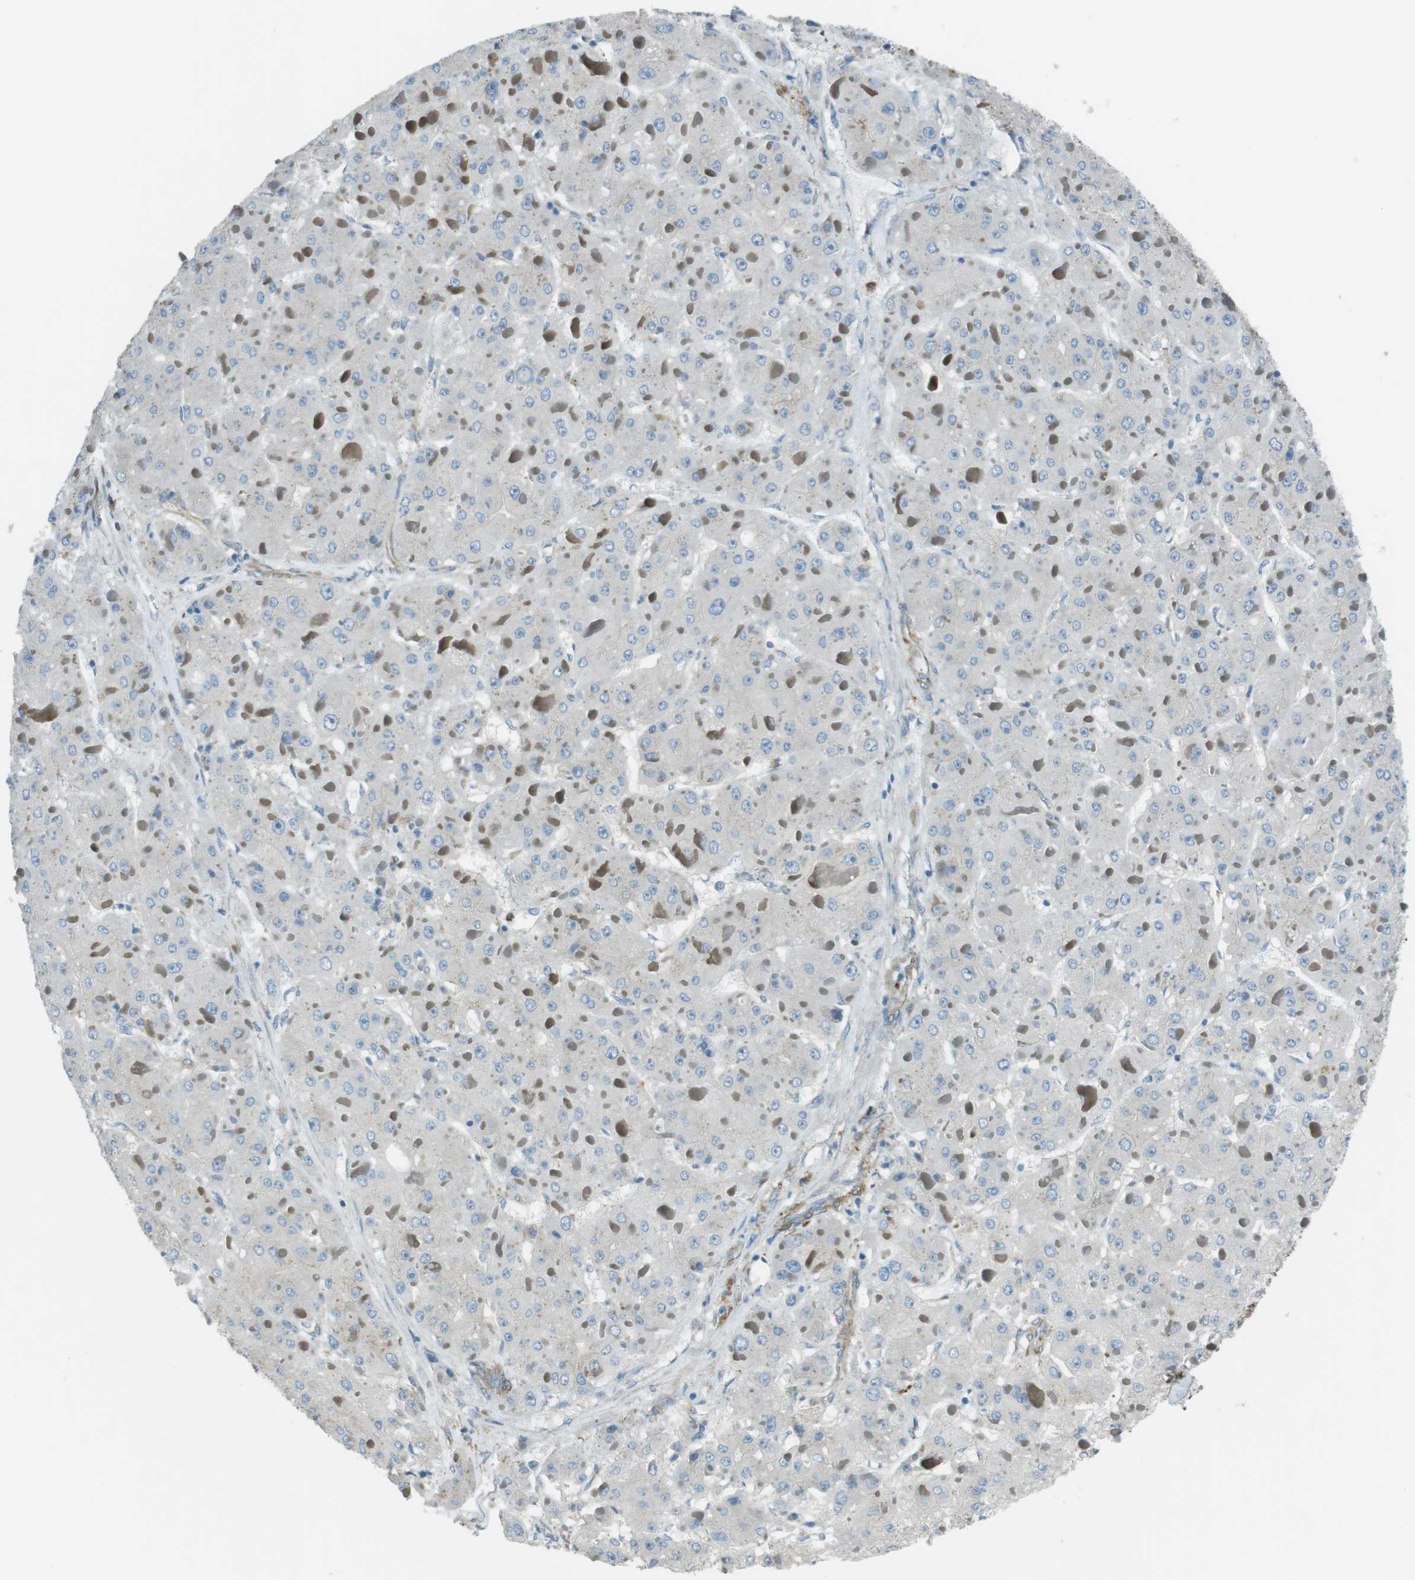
{"staining": {"intensity": "weak", "quantity": "<25%", "location": "cytoplasmic/membranous"}, "tissue": "liver cancer", "cell_type": "Tumor cells", "image_type": "cancer", "snomed": [{"axis": "morphology", "description": "Carcinoma, Hepatocellular, NOS"}, {"axis": "topography", "description": "Liver"}], "caption": "High magnification brightfield microscopy of liver hepatocellular carcinoma stained with DAB (brown) and counterstained with hematoxylin (blue): tumor cells show no significant staining.", "gene": "SFT2D1", "patient": {"sex": "female", "age": 73}}